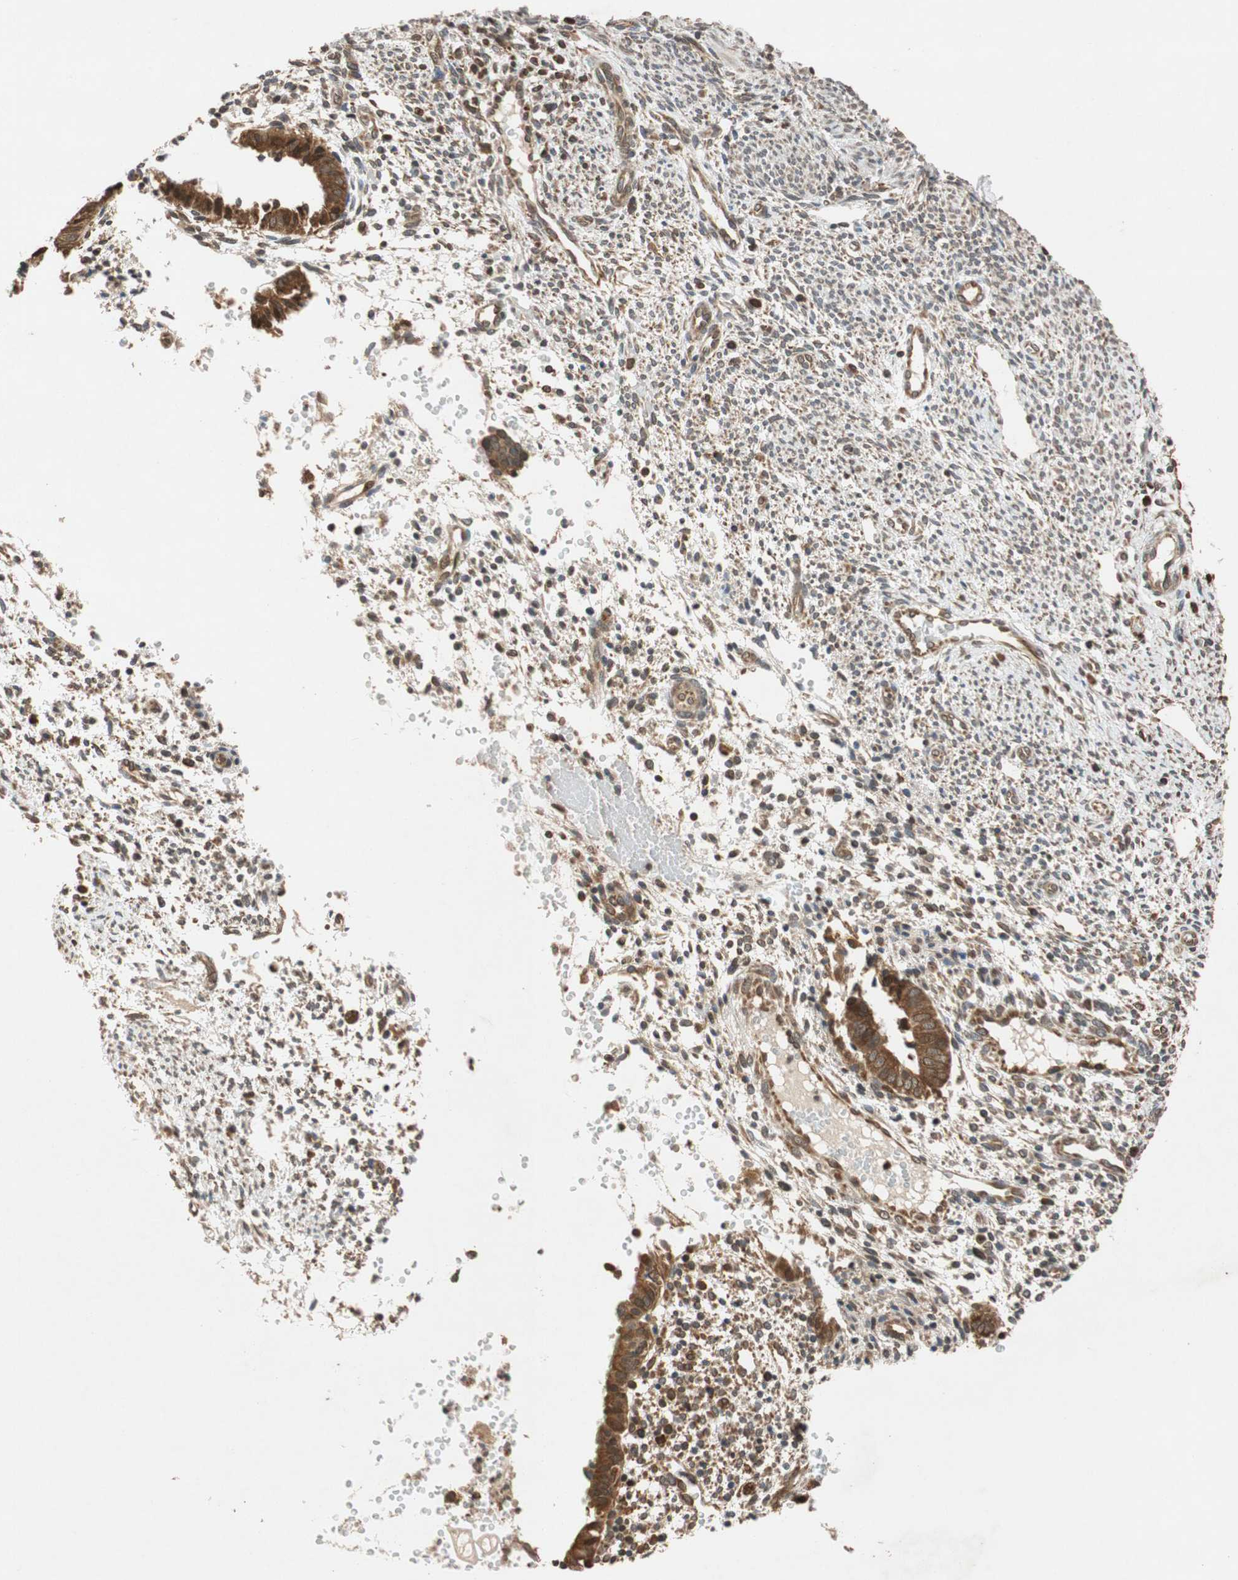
{"staining": {"intensity": "moderate", "quantity": "<25%", "location": "cytoplasmic/membranous"}, "tissue": "endometrium", "cell_type": "Cells in endometrial stroma", "image_type": "normal", "snomed": [{"axis": "morphology", "description": "Normal tissue, NOS"}, {"axis": "topography", "description": "Endometrium"}], "caption": "Immunohistochemistry (IHC) image of unremarkable endometrium: endometrium stained using IHC displays low levels of moderate protein expression localized specifically in the cytoplasmic/membranous of cells in endometrial stroma, appearing as a cytoplasmic/membranous brown color.", "gene": "AUP1", "patient": {"sex": "female", "age": 35}}